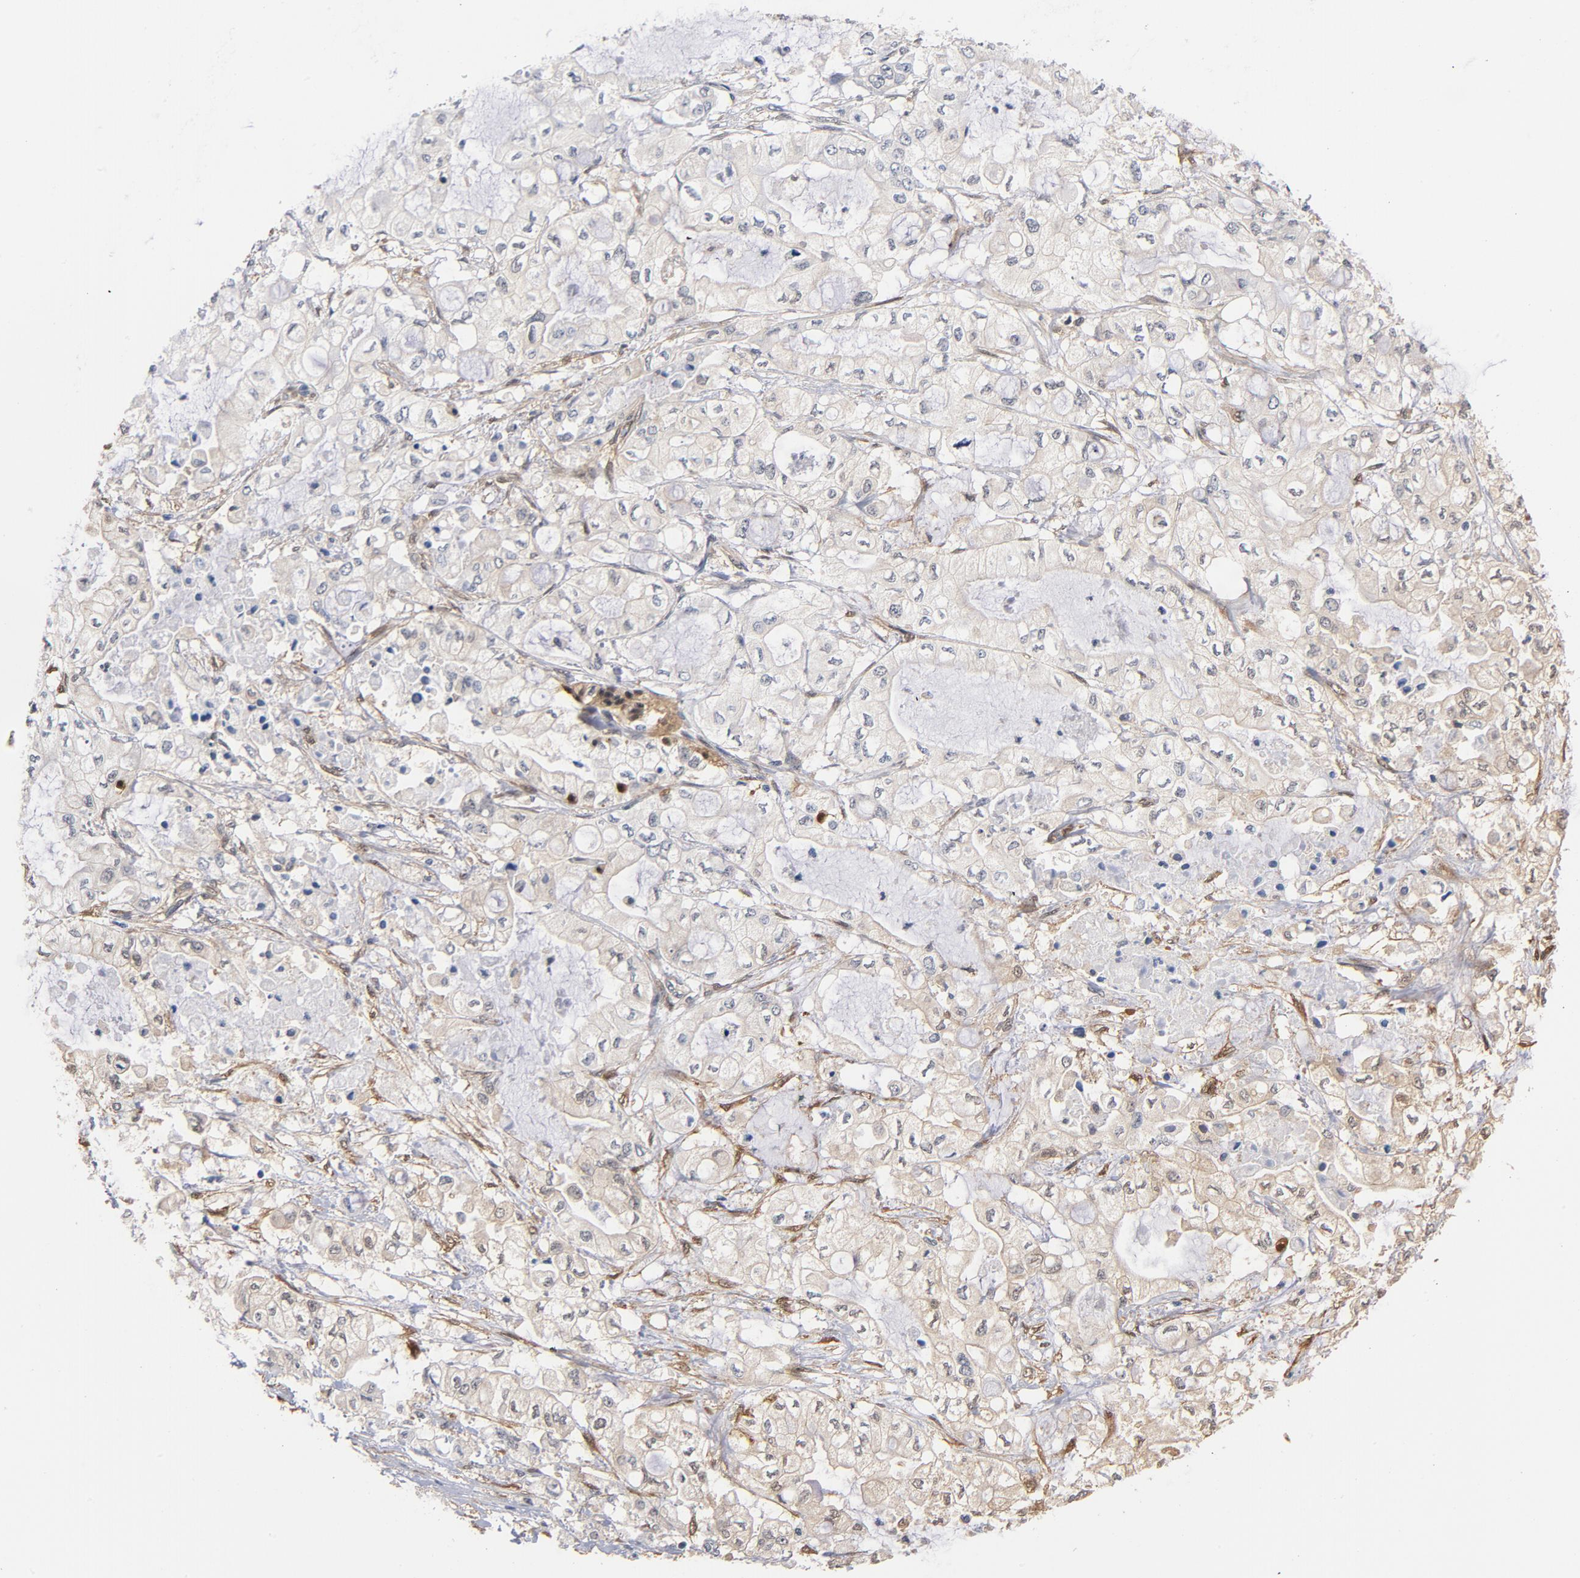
{"staining": {"intensity": "weak", "quantity": "25%-75%", "location": "cytoplasmic/membranous"}, "tissue": "pancreatic cancer", "cell_type": "Tumor cells", "image_type": "cancer", "snomed": [{"axis": "morphology", "description": "Adenocarcinoma, NOS"}, {"axis": "topography", "description": "Pancreas"}], "caption": "A high-resolution photomicrograph shows immunohistochemistry staining of adenocarcinoma (pancreatic), which shows weak cytoplasmic/membranous expression in approximately 25%-75% of tumor cells. (IHC, brightfield microscopy, high magnification).", "gene": "MIF", "patient": {"sex": "male", "age": 79}}